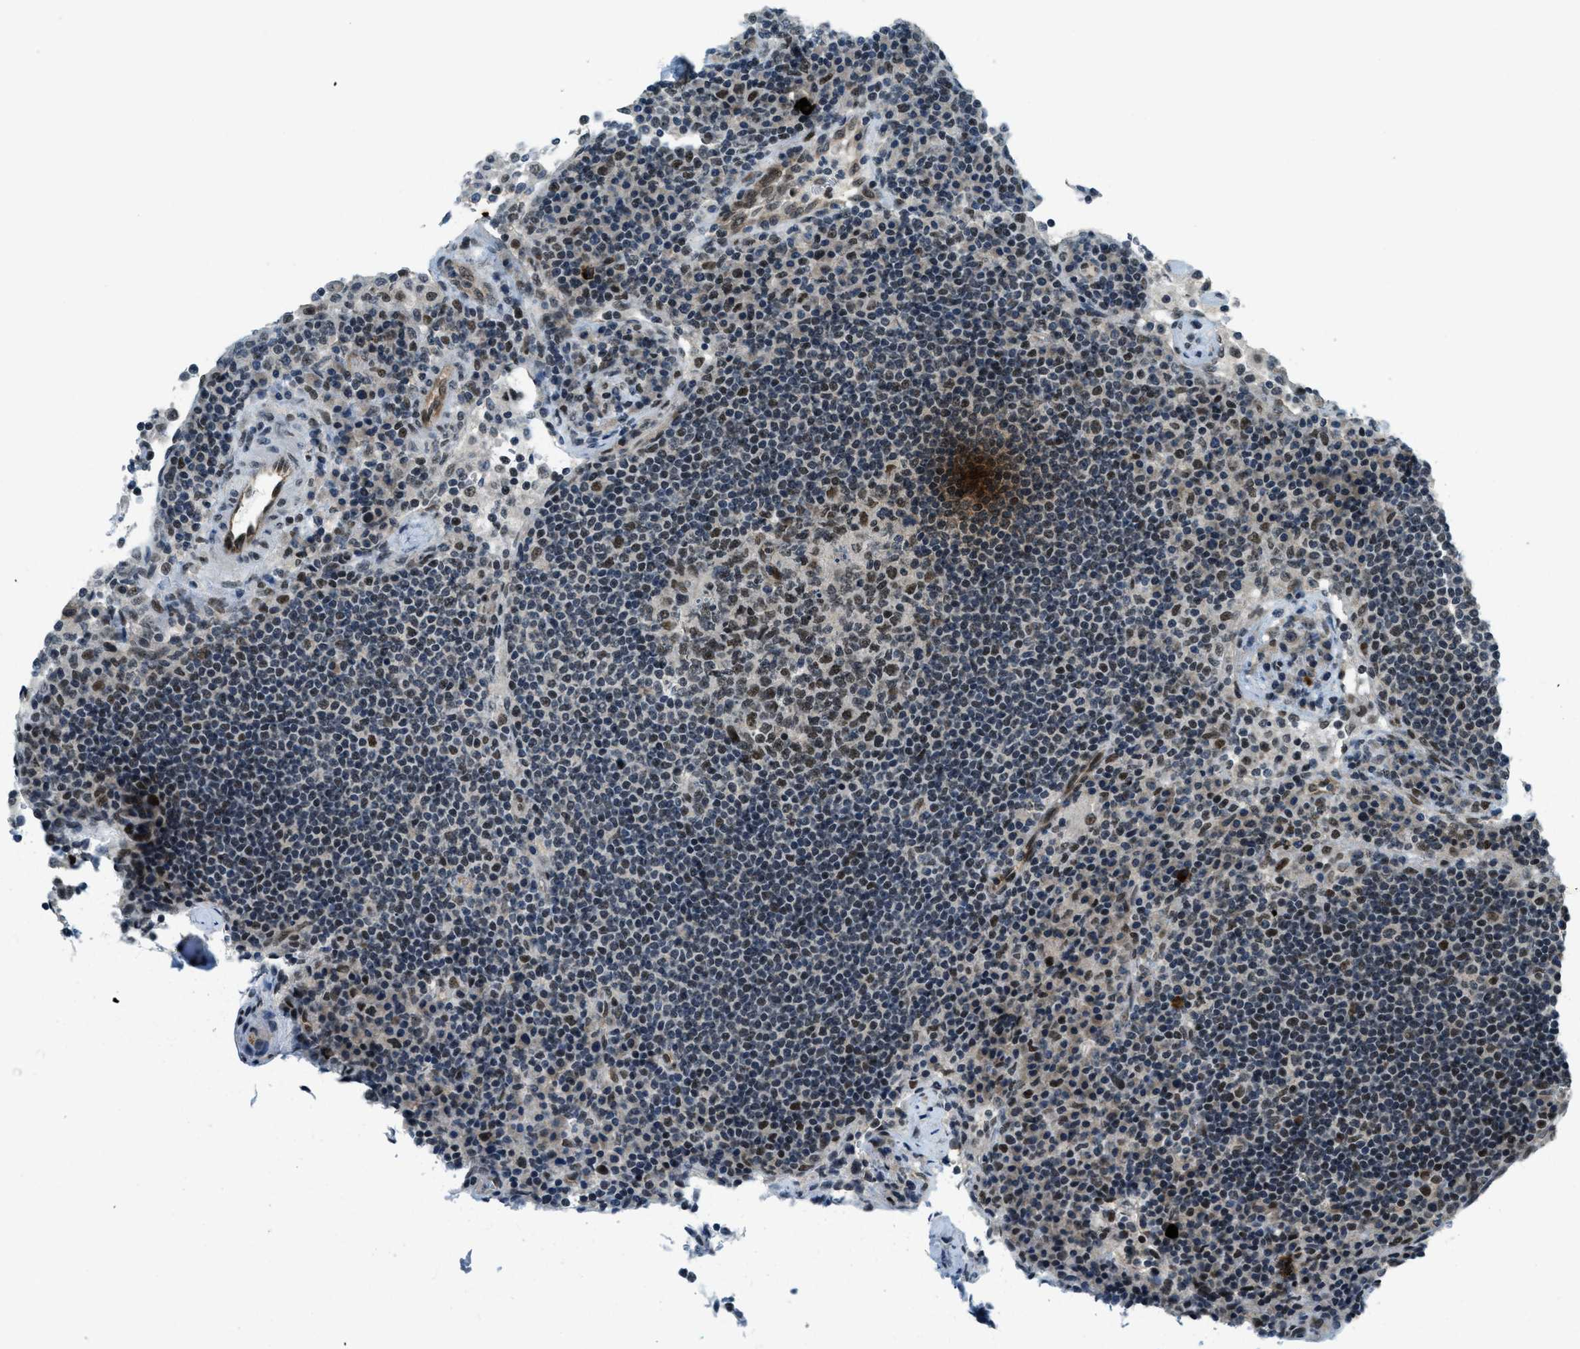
{"staining": {"intensity": "moderate", "quantity": "25%-75%", "location": "nuclear"}, "tissue": "lymph node", "cell_type": "Germinal center cells", "image_type": "normal", "snomed": [{"axis": "morphology", "description": "Normal tissue, NOS"}, {"axis": "topography", "description": "Lymph node"}], "caption": "The image exhibits staining of unremarkable lymph node, revealing moderate nuclear protein positivity (brown color) within germinal center cells. (IHC, brightfield microscopy, high magnification).", "gene": "KLF6", "patient": {"sex": "female", "age": 53}}